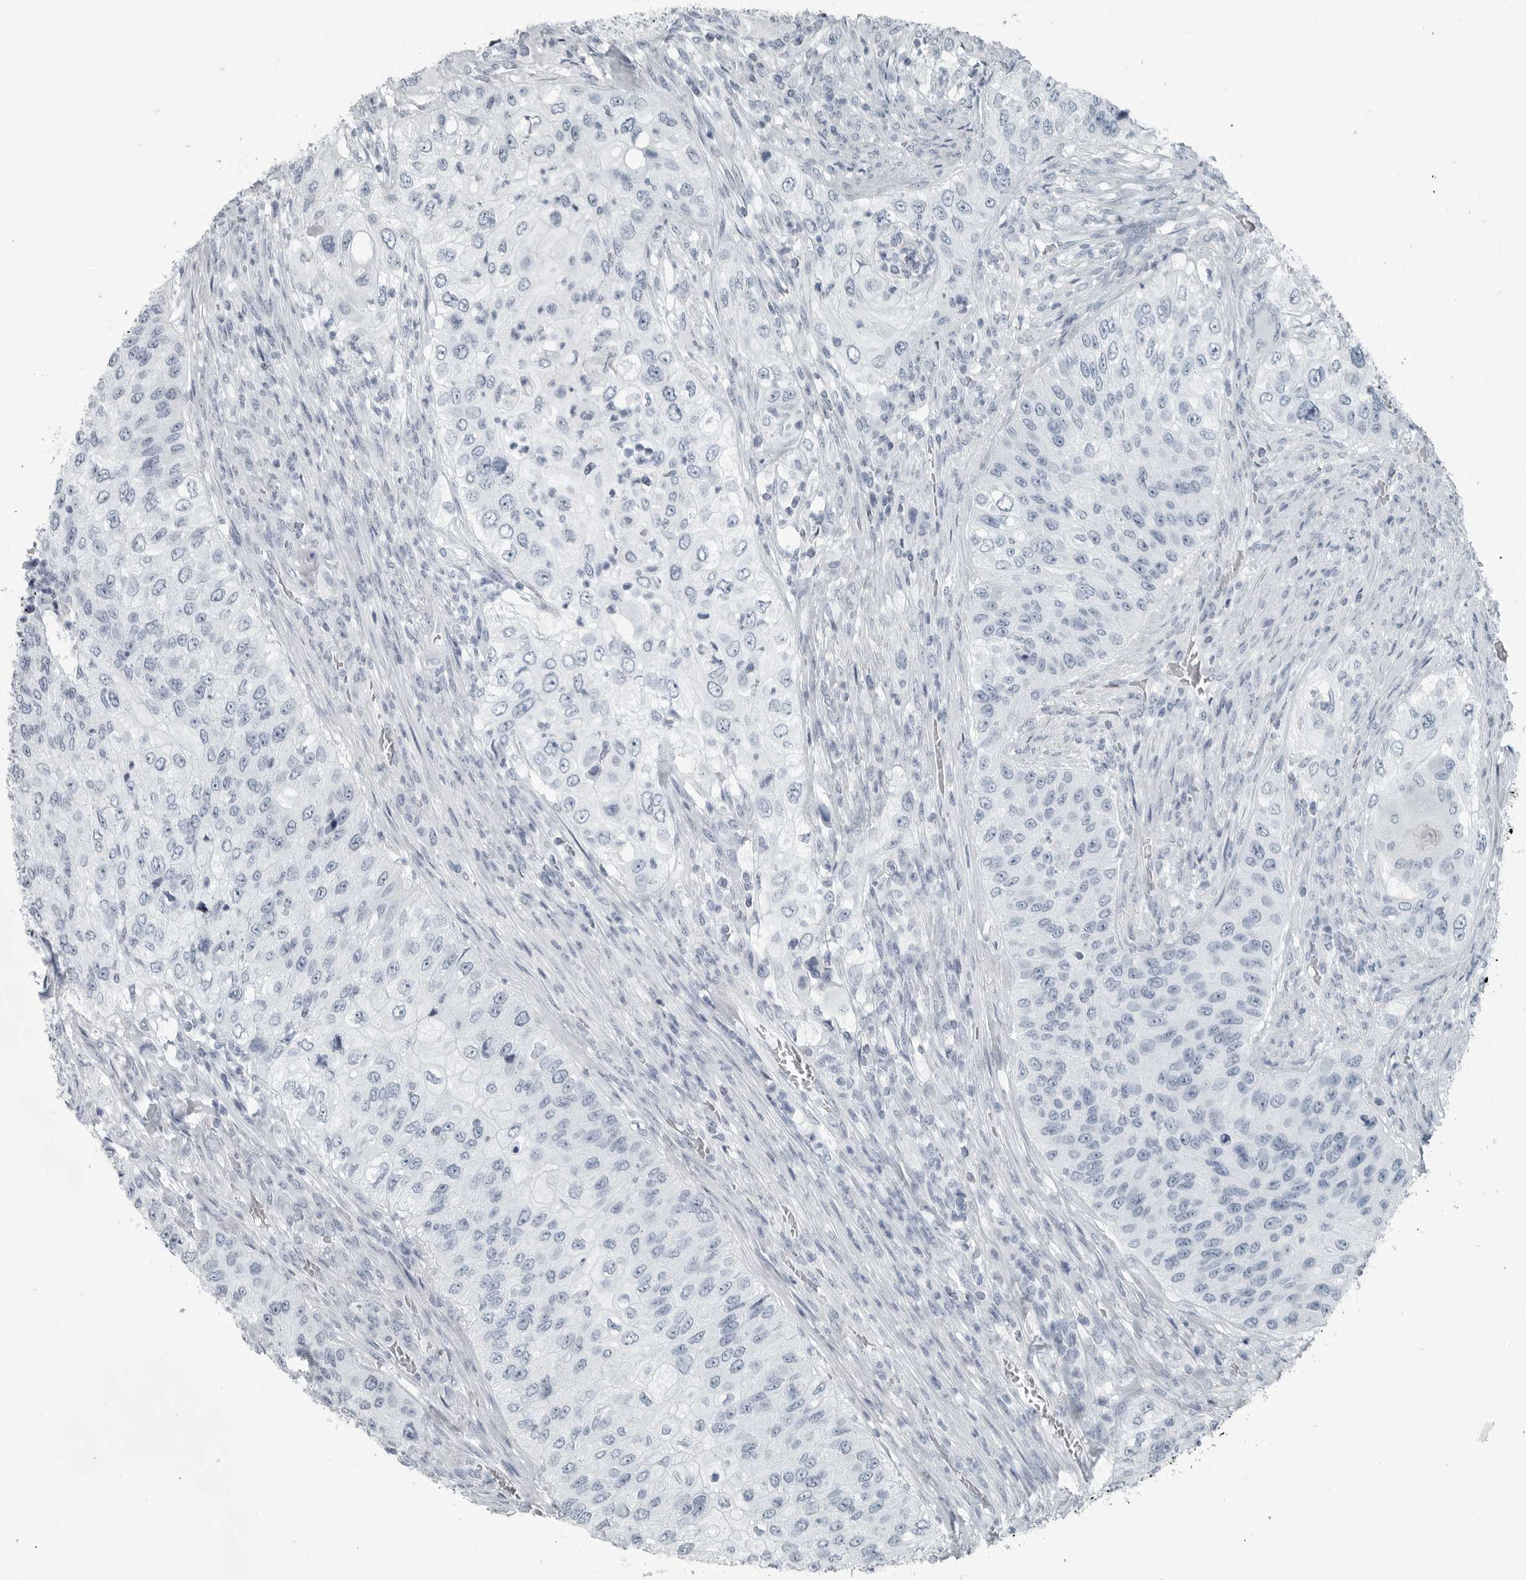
{"staining": {"intensity": "negative", "quantity": "none", "location": "none"}, "tissue": "urothelial cancer", "cell_type": "Tumor cells", "image_type": "cancer", "snomed": [{"axis": "morphology", "description": "Urothelial carcinoma, High grade"}, {"axis": "topography", "description": "Urinary bladder"}], "caption": "Image shows no significant protein positivity in tumor cells of high-grade urothelial carcinoma.", "gene": "FABP6", "patient": {"sex": "female", "age": 60}}